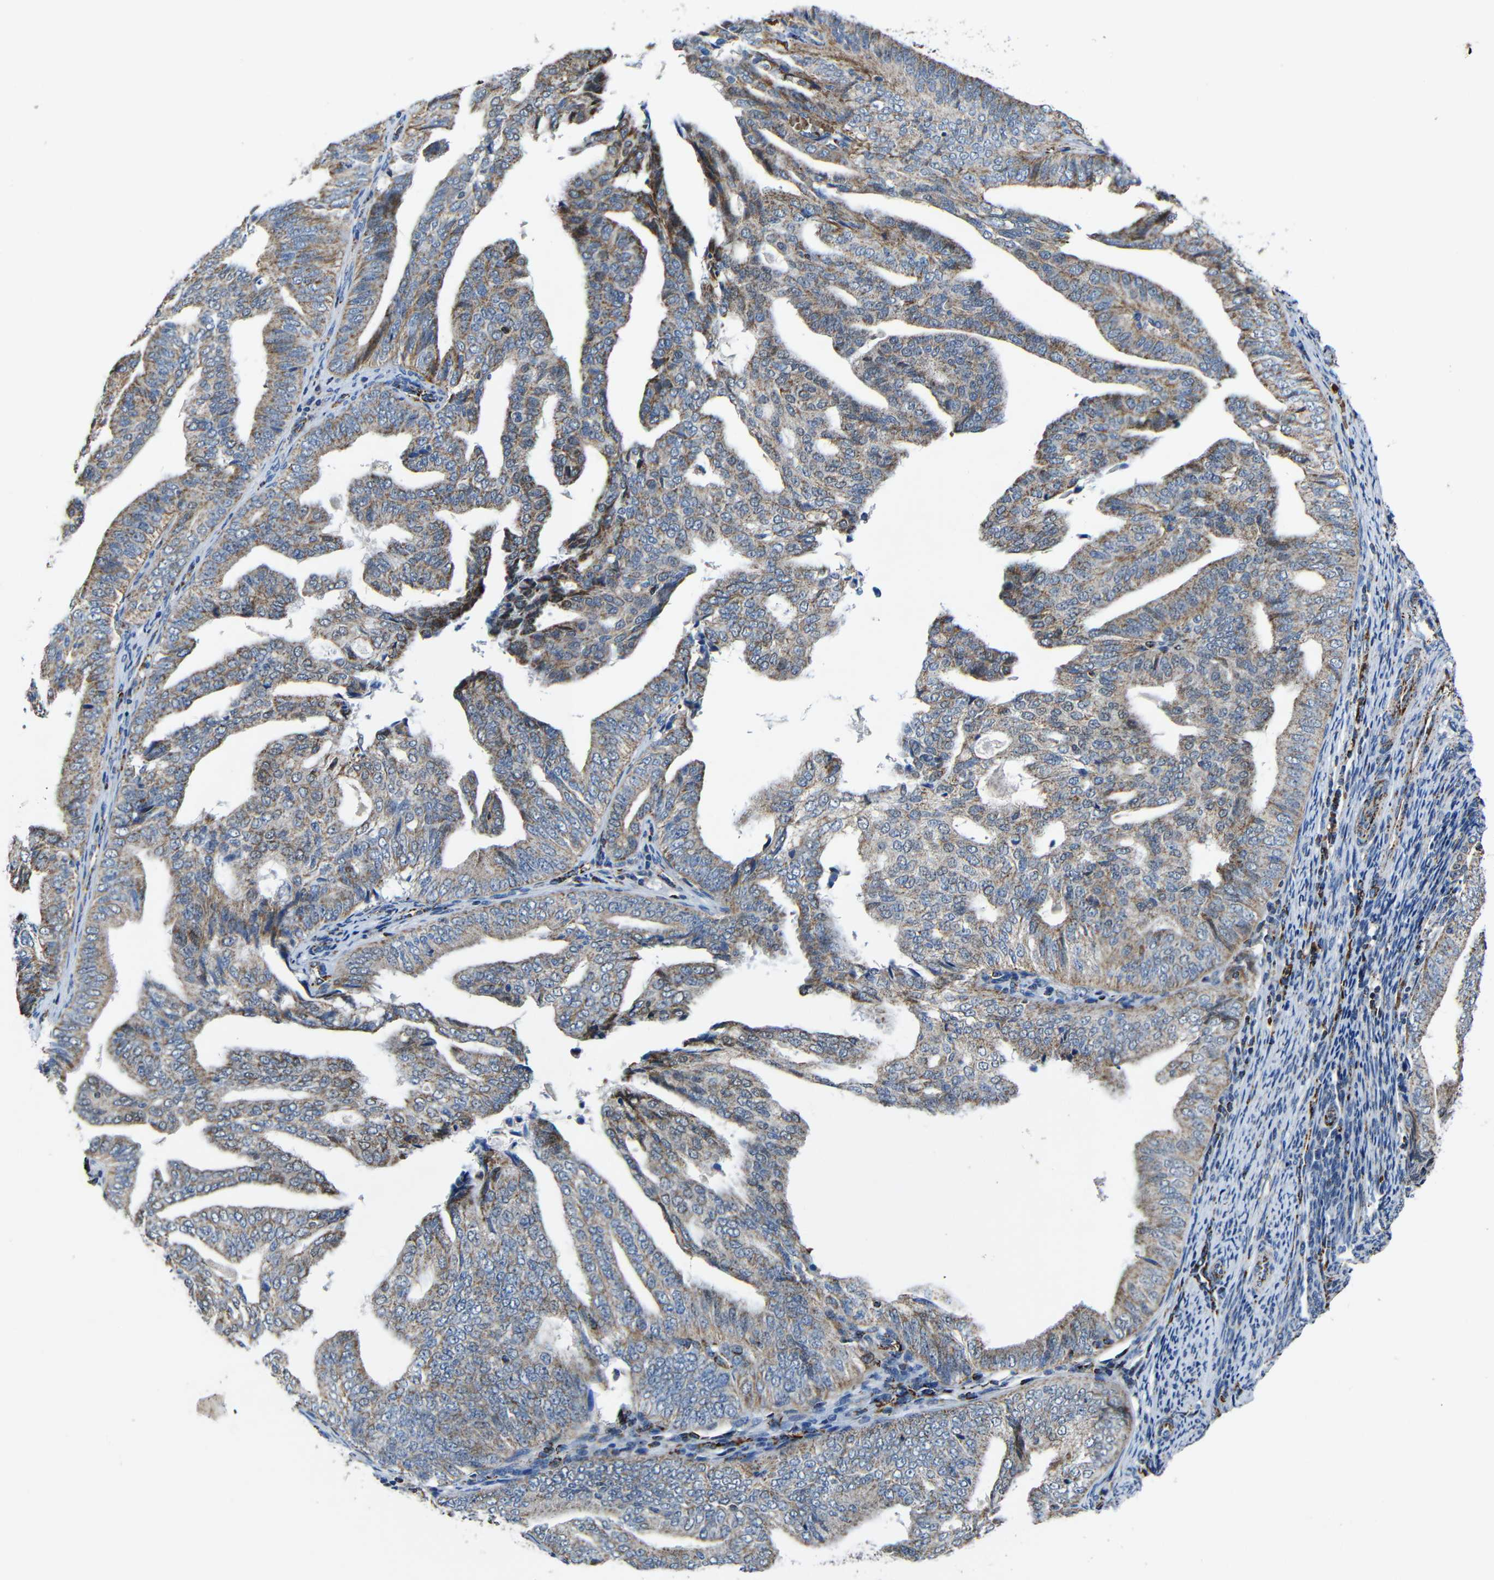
{"staining": {"intensity": "weak", "quantity": "25%-75%", "location": "cytoplasmic/membranous"}, "tissue": "endometrial cancer", "cell_type": "Tumor cells", "image_type": "cancer", "snomed": [{"axis": "morphology", "description": "Adenocarcinoma, NOS"}, {"axis": "topography", "description": "Endometrium"}], "caption": "Endometrial cancer tissue exhibits weak cytoplasmic/membranous expression in about 25%-75% of tumor cells", "gene": "CA5B", "patient": {"sex": "female", "age": 58}}